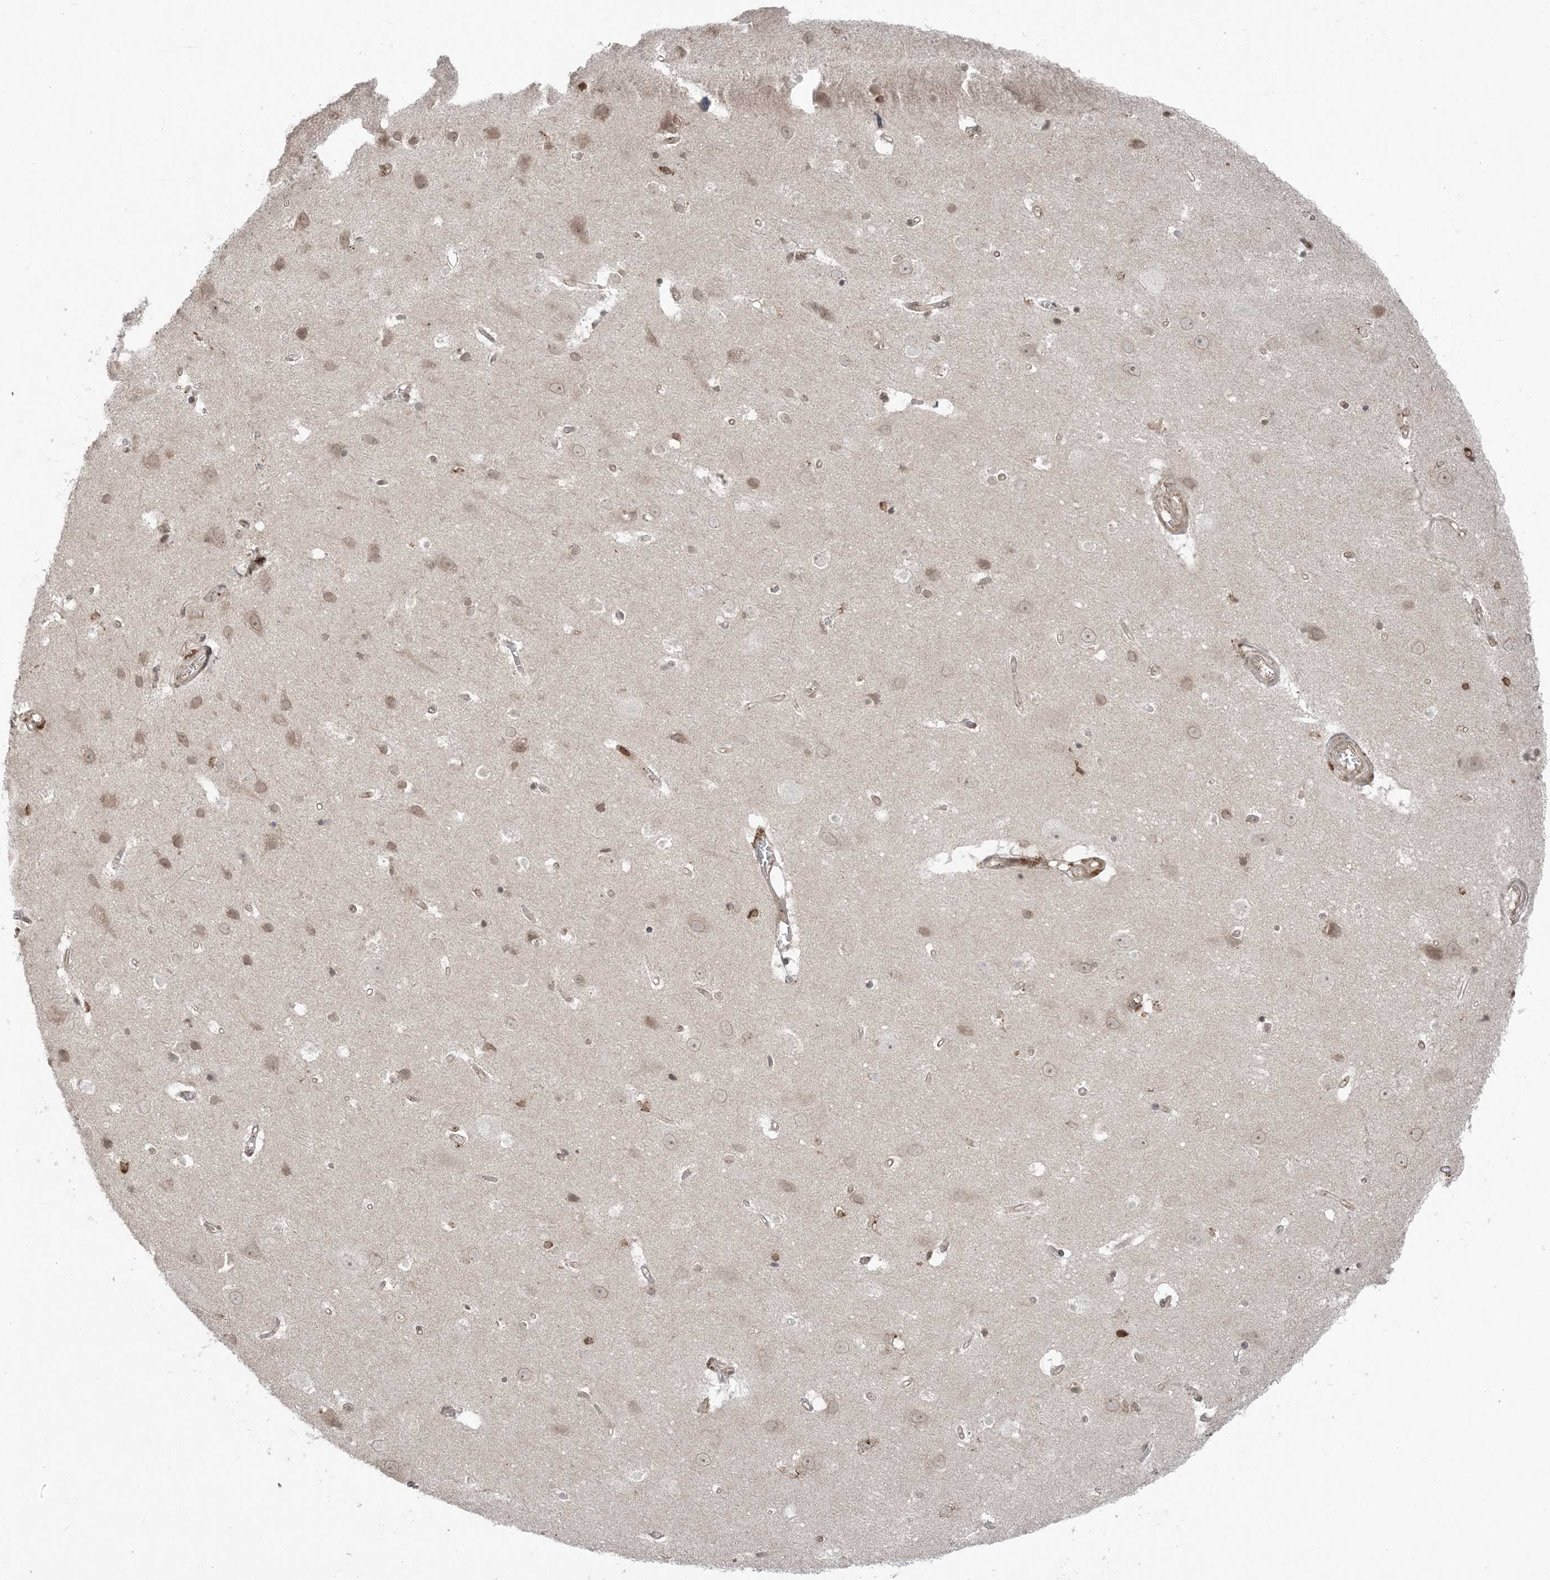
{"staining": {"intensity": "moderate", "quantity": ">75%", "location": "cytoplasmic/membranous"}, "tissue": "cerebral cortex", "cell_type": "Endothelial cells", "image_type": "normal", "snomed": [{"axis": "morphology", "description": "Normal tissue, NOS"}, {"axis": "topography", "description": "Cerebral cortex"}], "caption": "Immunohistochemistry (IHC) (DAB) staining of benign human cerebral cortex displays moderate cytoplasmic/membranous protein expression in approximately >75% of endothelial cells.", "gene": "DDX19B", "patient": {"sex": "male", "age": 54}}